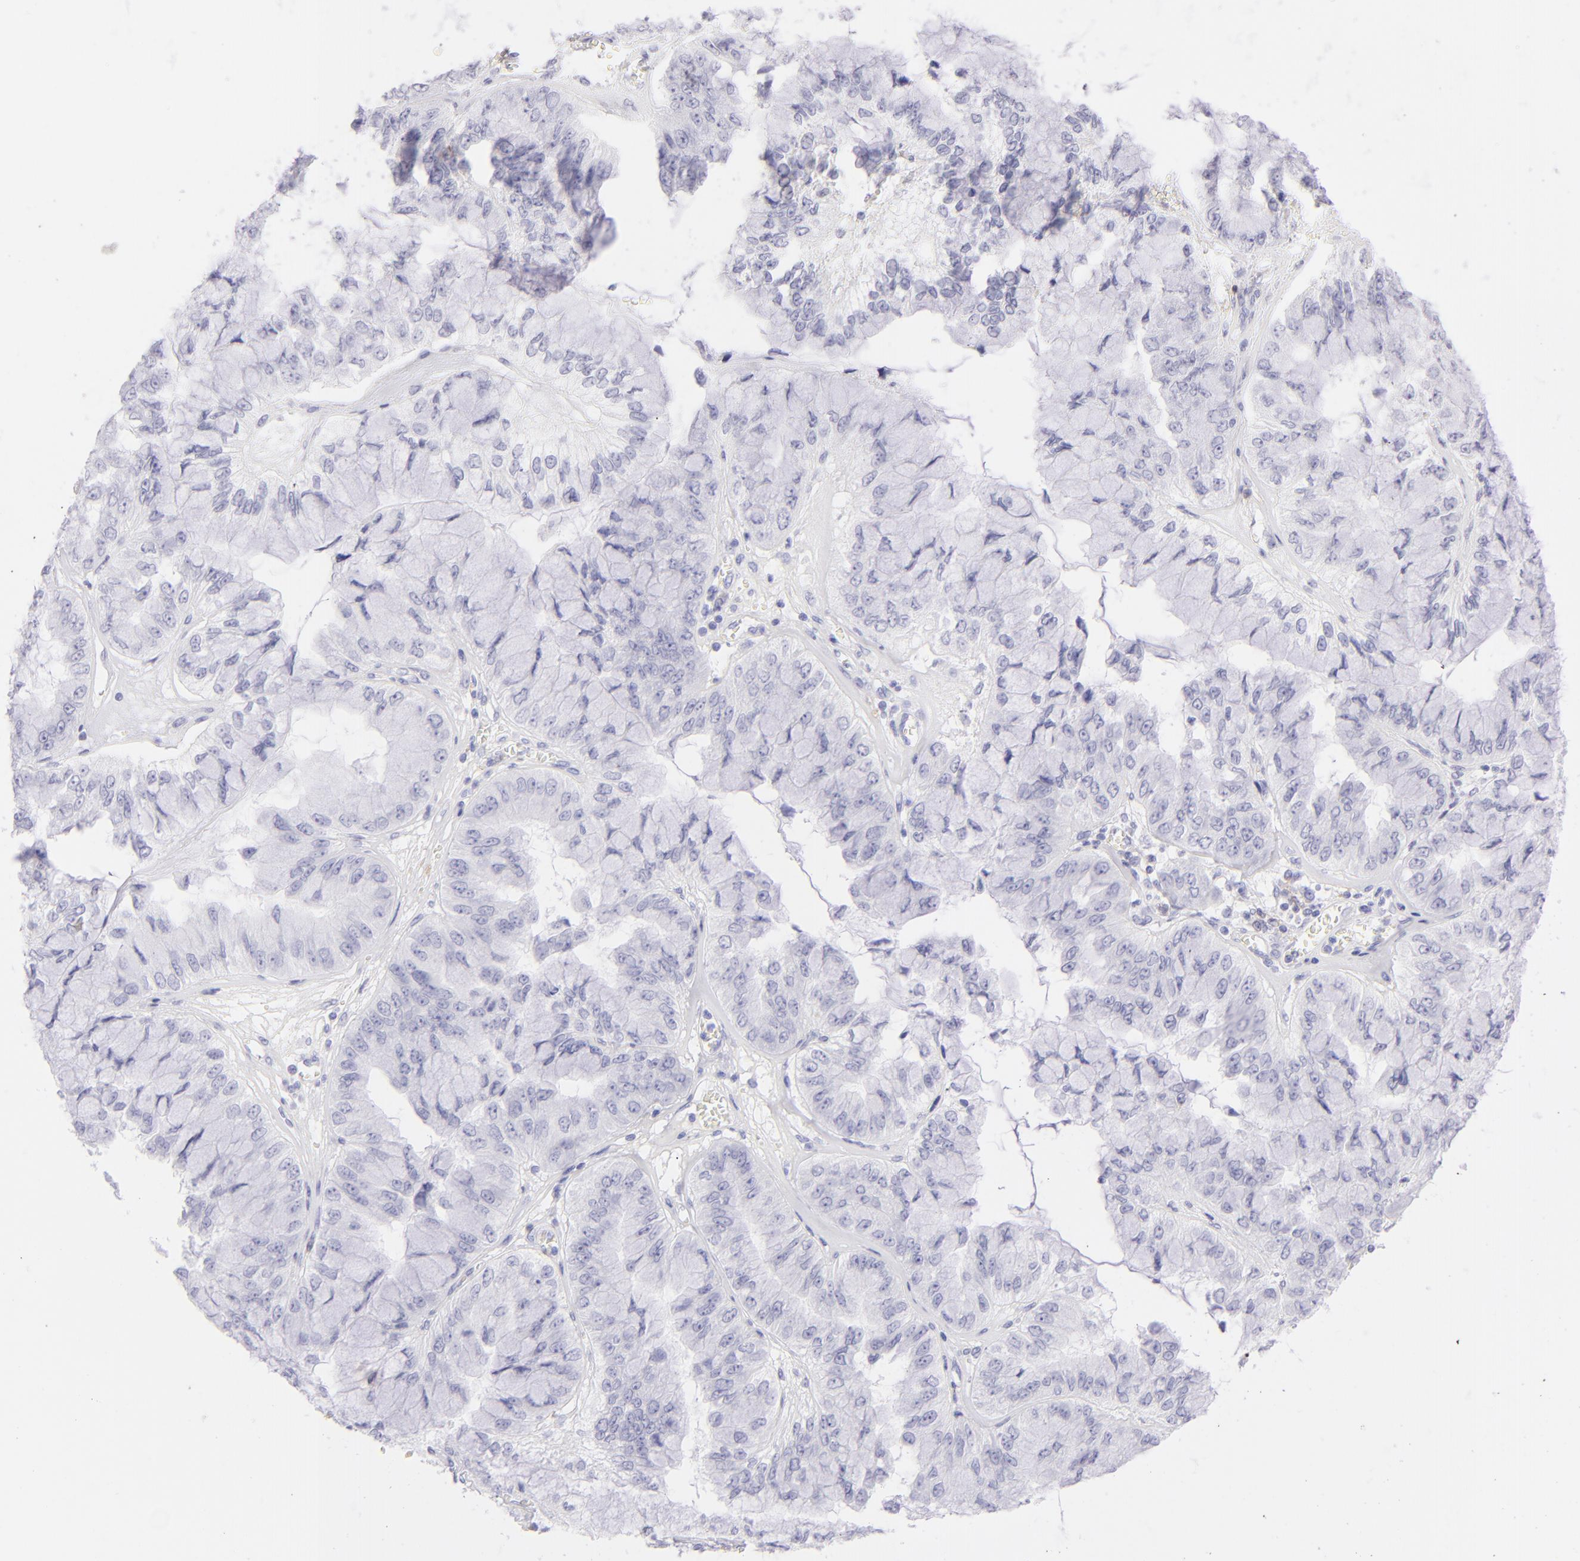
{"staining": {"intensity": "negative", "quantity": "none", "location": "none"}, "tissue": "liver cancer", "cell_type": "Tumor cells", "image_type": "cancer", "snomed": [{"axis": "morphology", "description": "Cholangiocarcinoma"}, {"axis": "topography", "description": "Liver"}], "caption": "Immunohistochemistry histopathology image of neoplastic tissue: human liver cancer stained with DAB (3,3'-diaminobenzidine) shows no significant protein positivity in tumor cells.", "gene": "CD69", "patient": {"sex": "female", "age": 79}}